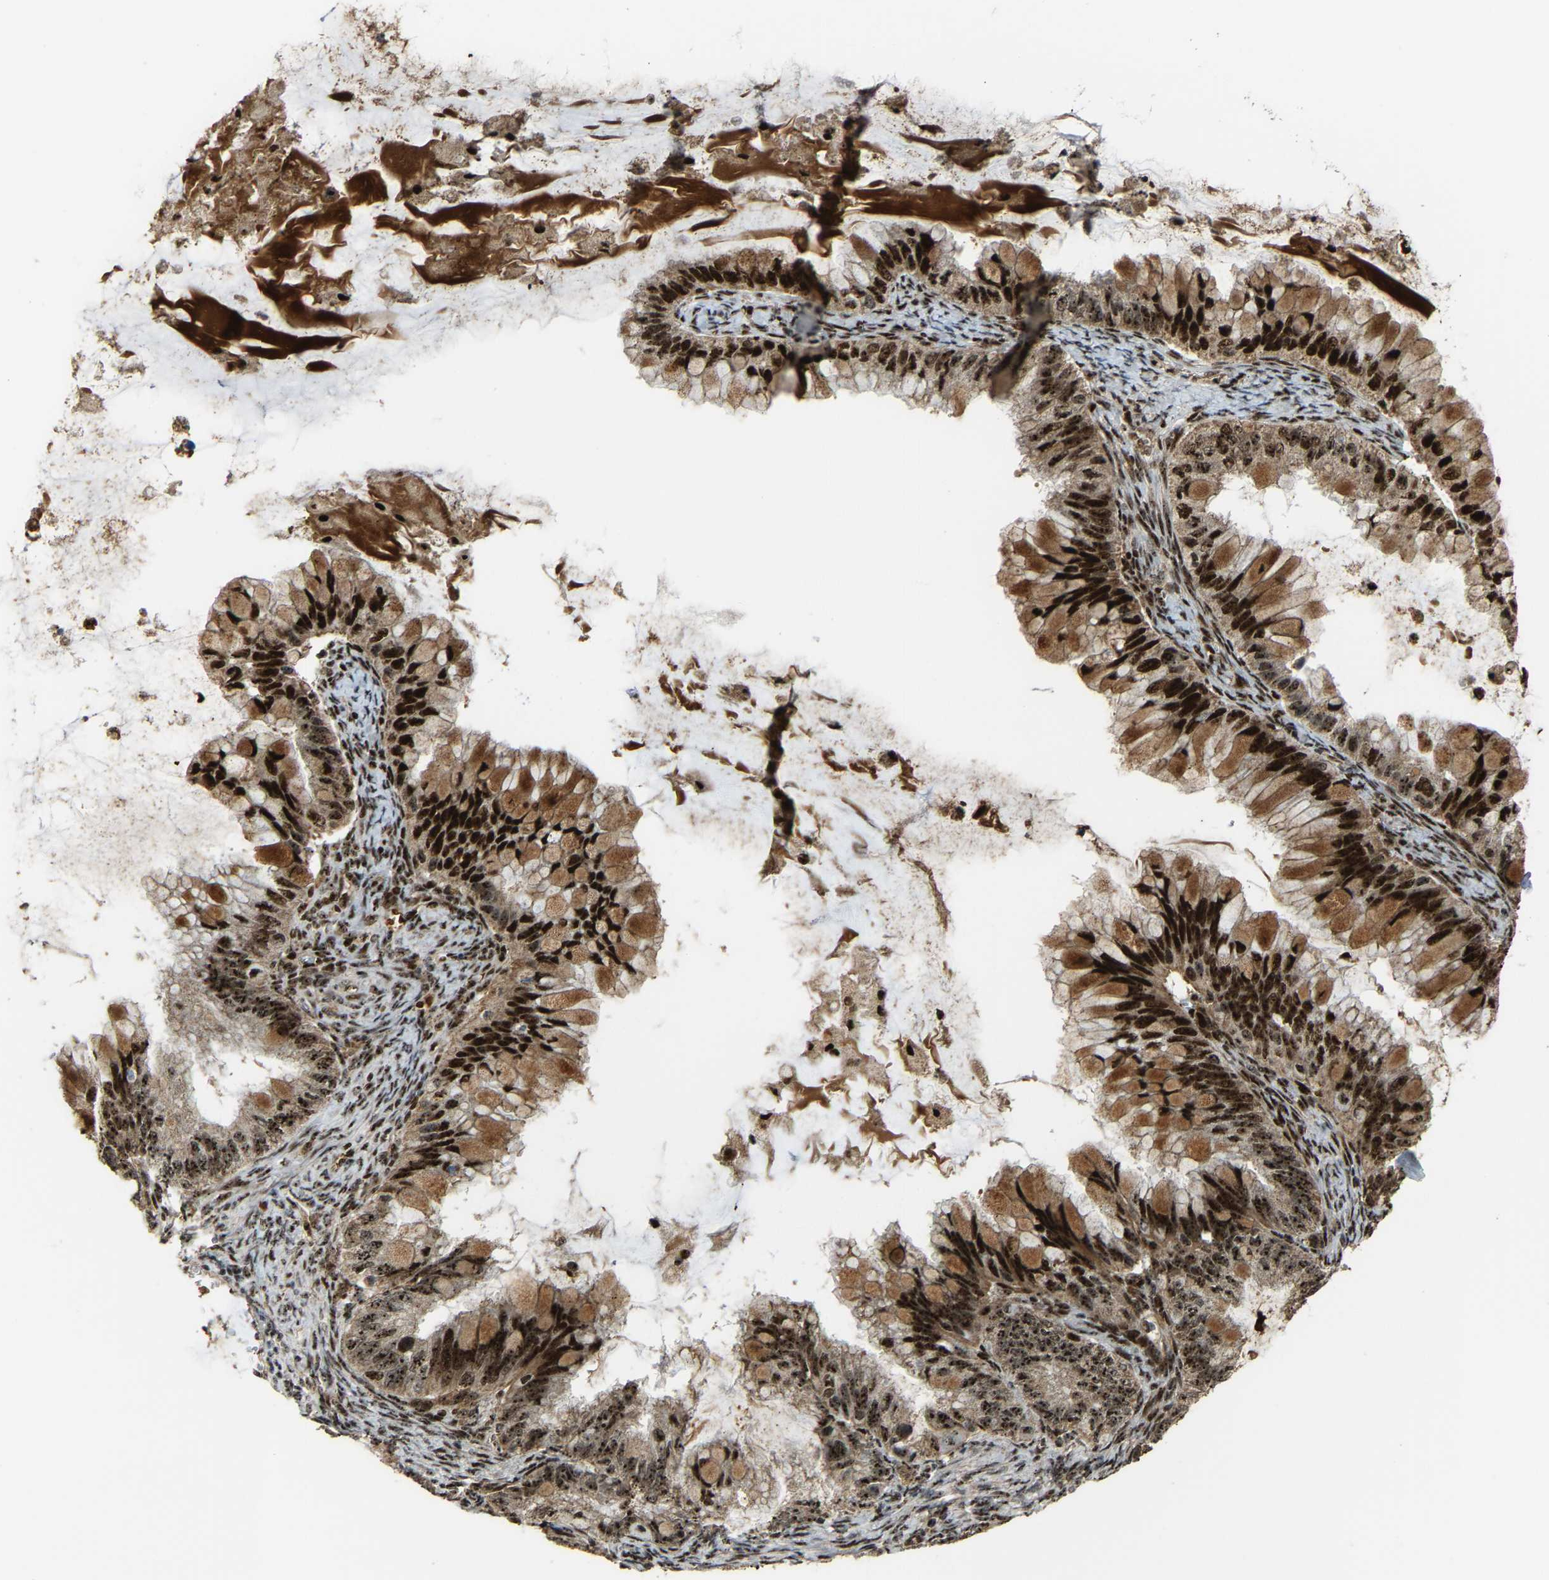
{"staining": {"intensity": "strong", "quantity": ">75%", "location": "cytoplasmic/membranous,nuclear"}, "tissue": "ovarian cancer", "cell_type": "Tumor cells", "image_type": "cancer", "snomed": [{"axis": "morphology", "description": "Cystadenocarcinoma, mucinous, NOS"}, {"axis": "topography", "description": "Ovary"}], "caption": "DAB (3,3'-diaminobenzidine) immunohistochemical staining of ovarian cancer (mucinous cystadenocarcinoma) displays strong cytoplasmic/membranous and nuclear protein expression in about >75% of tumor cells. (DAB (3,3'-diaminobenzidine) = brown stain, brightfield microscopy at high magnification).", "gene": "ZNF687", "patient": {"sex": "female", "age": 80}}